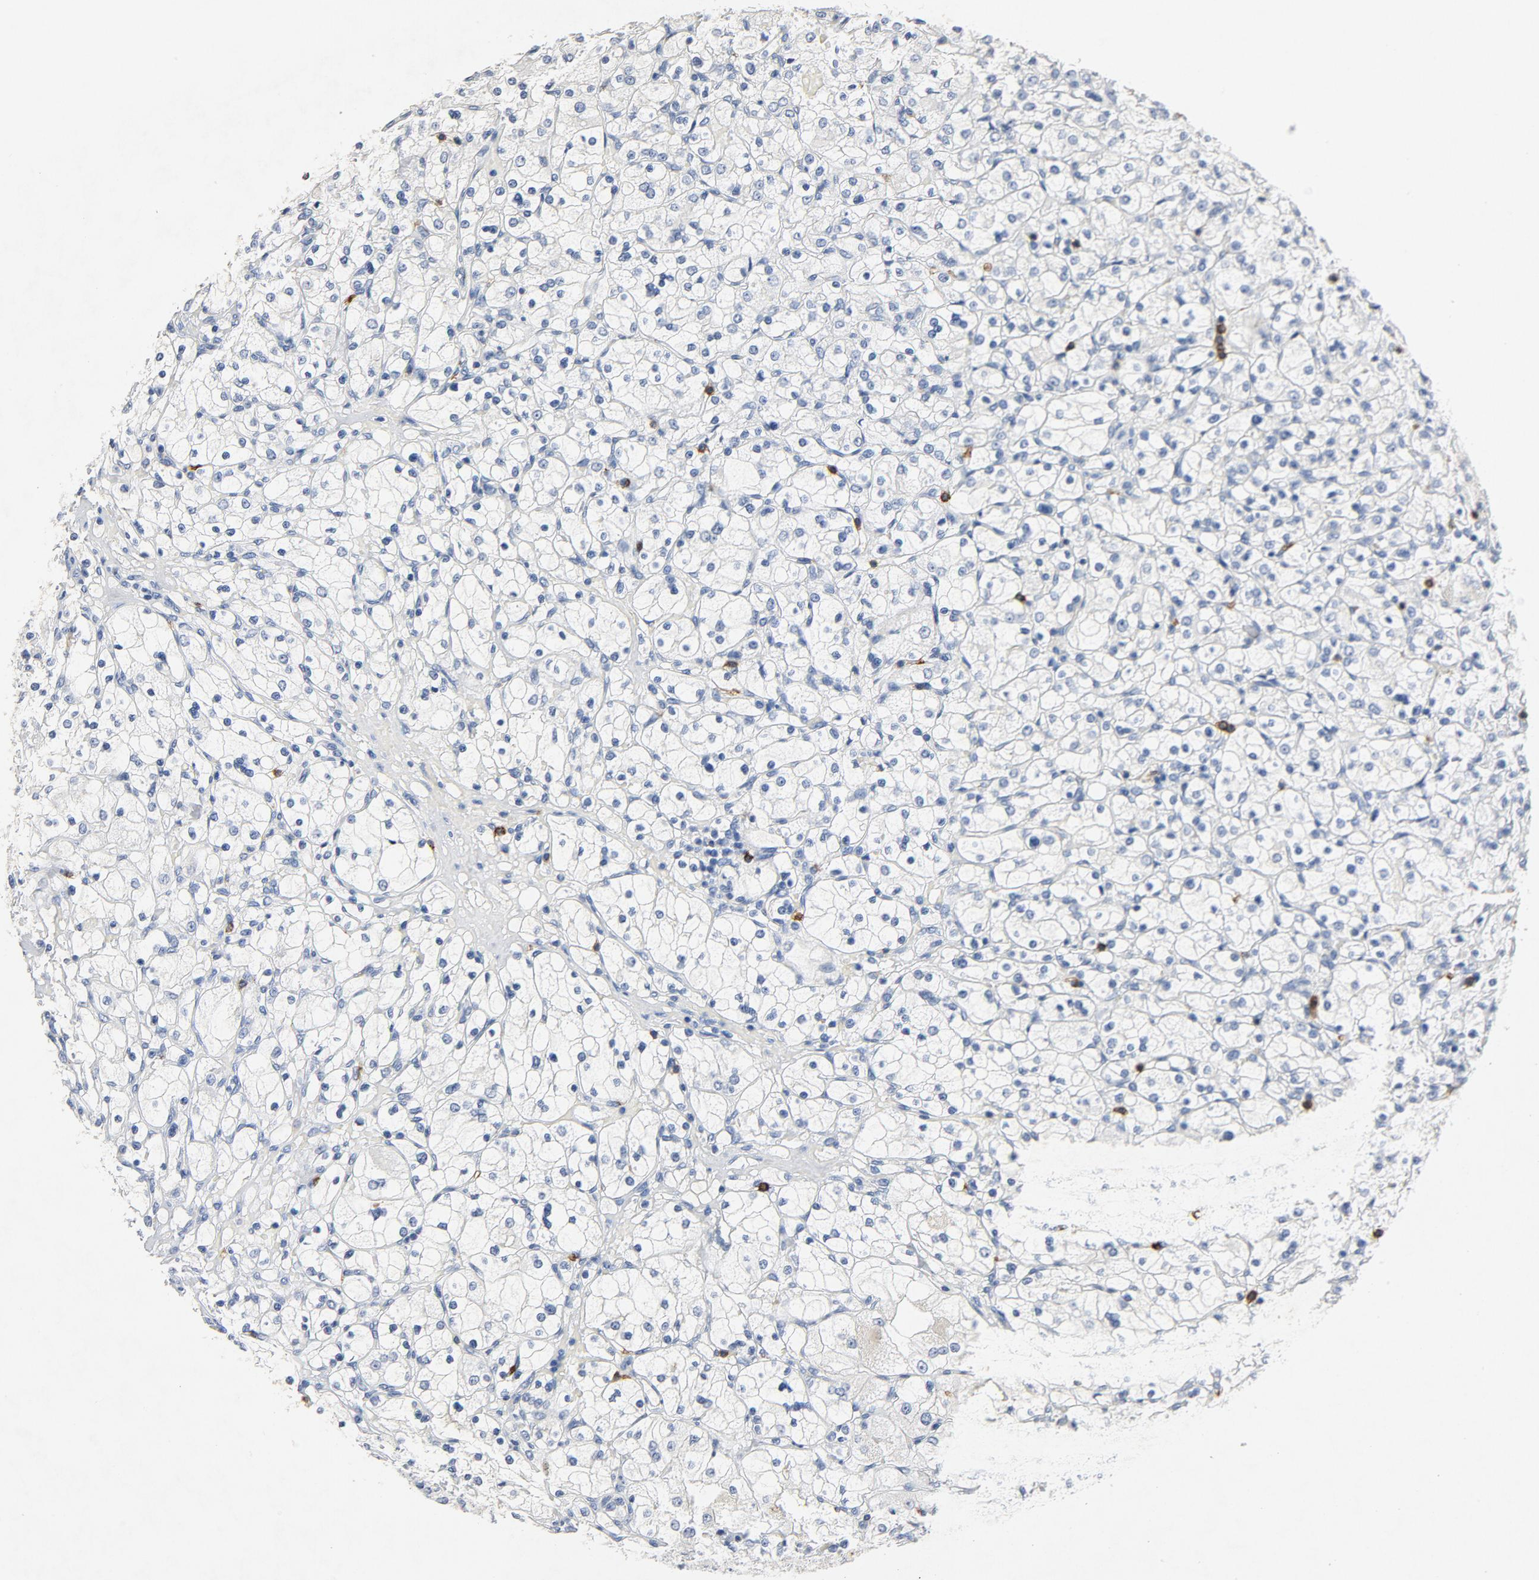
{"staining": {"intensity": "negative", "quantity": "none", "location": "none"}, "tissue": "renal cancer", "cell_type": "Tumor cells", "image_type": "cancer", "snomed": [{"axis": "morphology", "description": "Adenocarcinoma, NOS"}, {"axis": "topography", "description": "Kidney"}], "caption": "Renal cancer was stained to show a protein in brown. There is no significant positivity in tumor cells. (DAB immunohistochemistry visualized using brightfield microscopy, high magnification).", "gene": "PTPRB", "patient": {"sex": "female", "age": 83}}